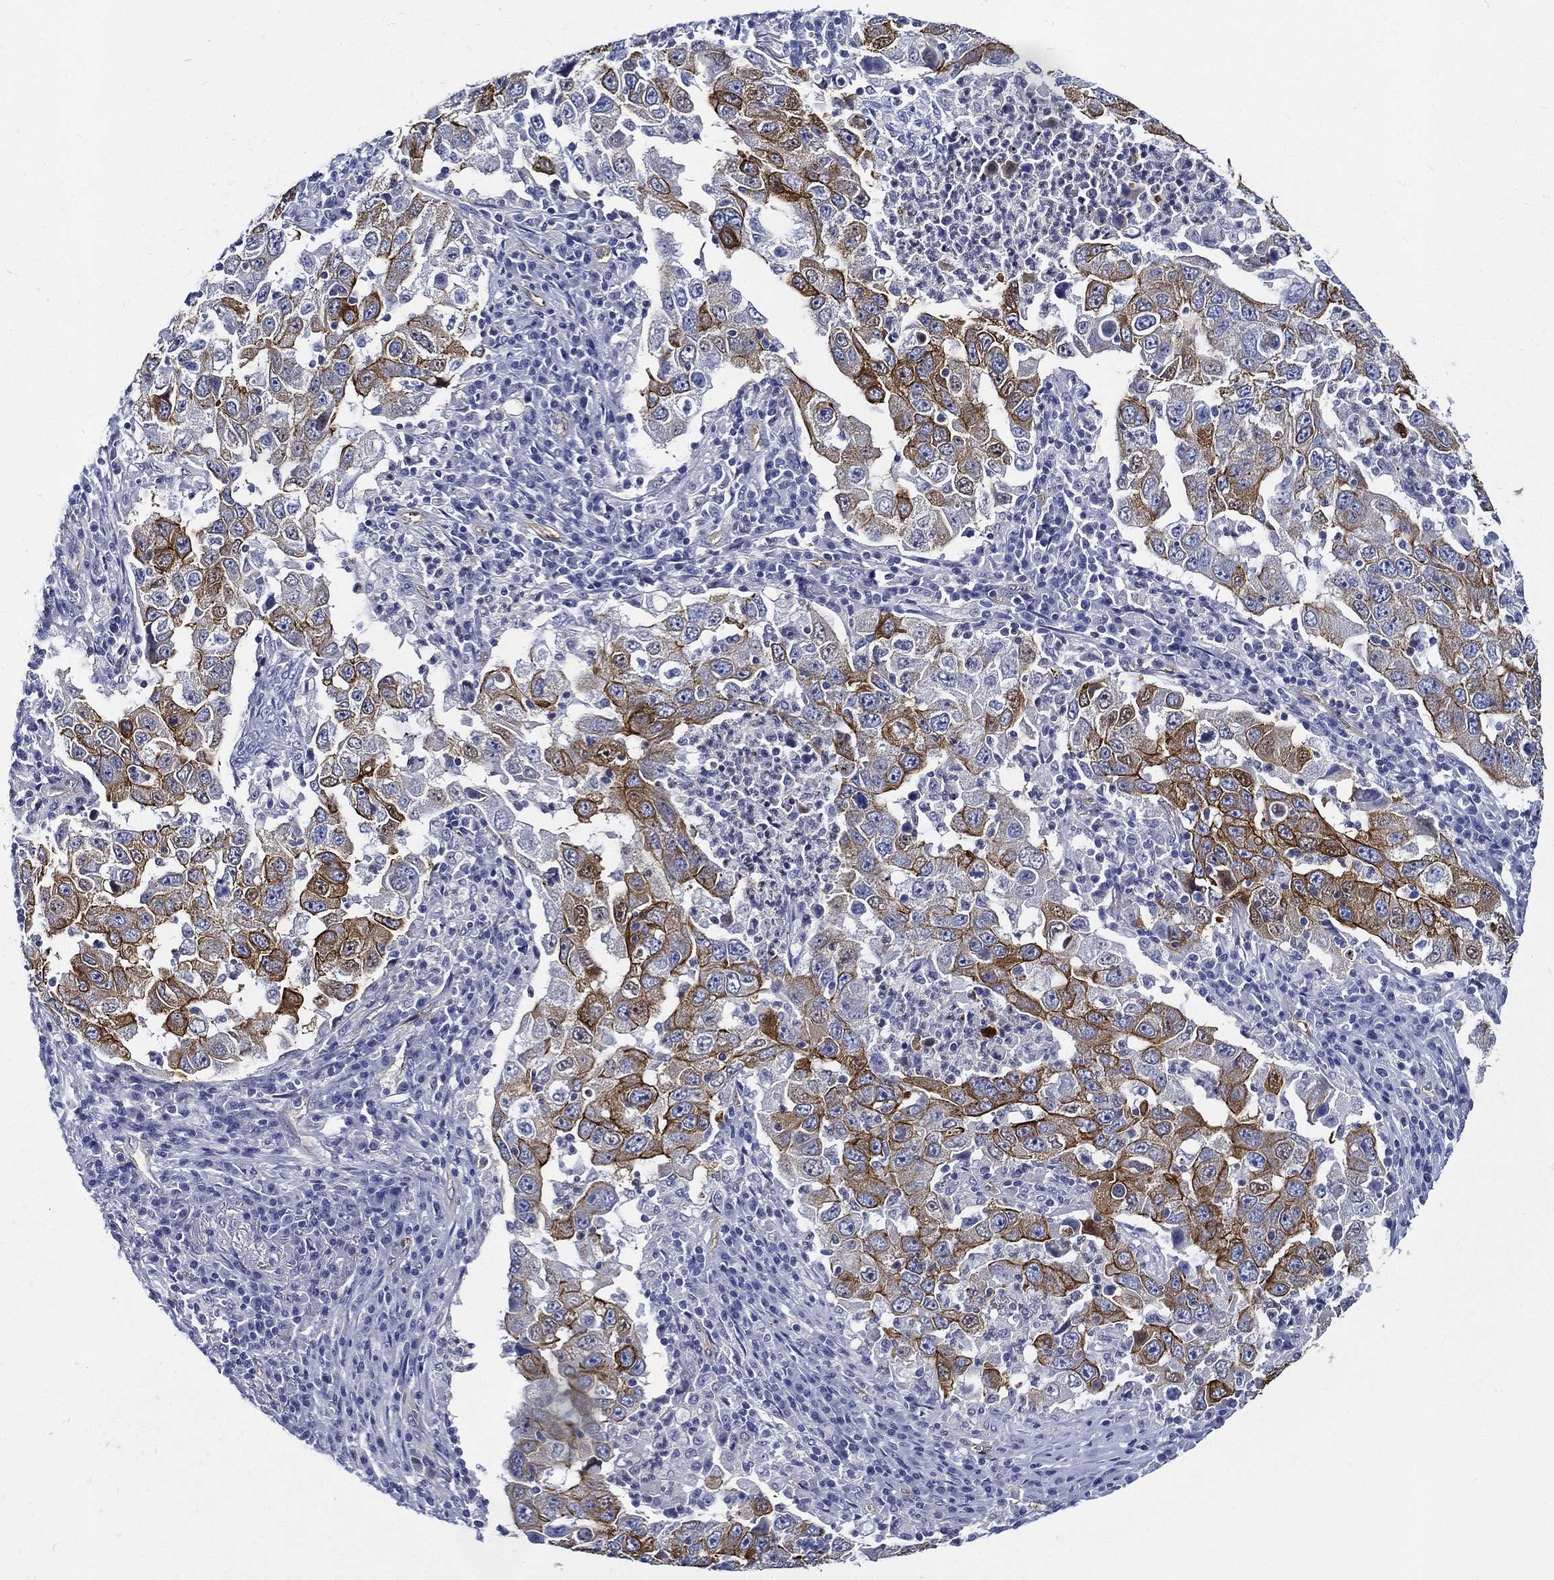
{"staining": {"intensity": "strong", "quantity": "<25%", "location": "cytoplasmic/membranous"}, "tissue": "lung cancer", "cell_type": "Tumor cells", "image_type": "cancer", "snomed": [{"axis": "morphology", "description": "Adenocarcinoma, NOS"}, {"axis": "topography", "description": "Lung"}], "caption": "About <25% of tumor cells in human lung cancer (adenocarcinoma) display strong cytoplasmic/membranous protein staining as visualized by brown immunohistochemical staining.", "gene": "NEDD9", "patient": {"sex": "male", "age": 73}}